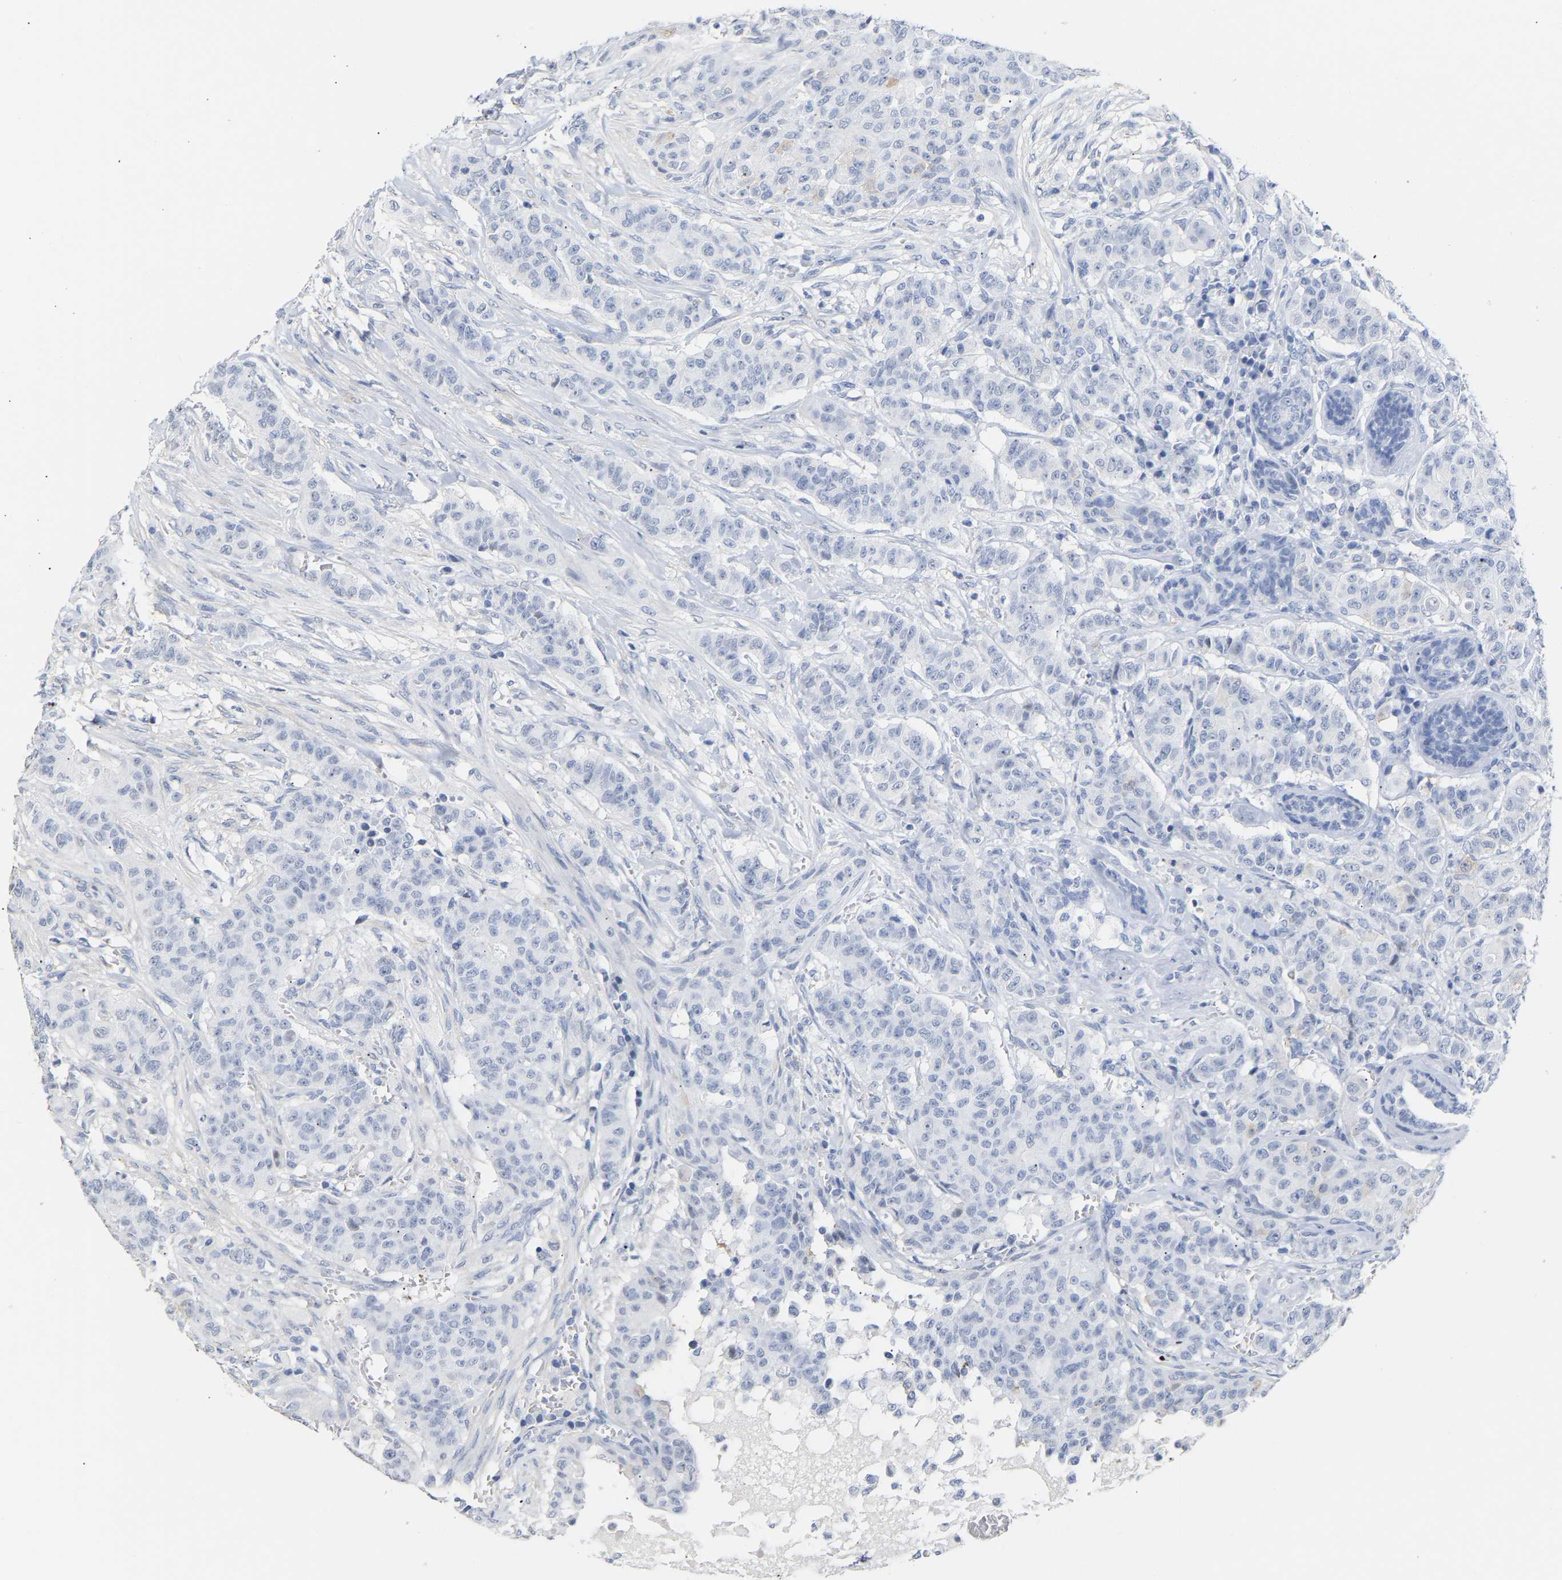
{"staining": {"intensity": "negative", "quantity": "none", "location": "none"}, "tissue": "breast cancer", "cell_type": "Tumor cells", "image_type": "cancer", "snomed": [{"axis": "morphology", "description": "Normal tissue, NOS"}, {"axis": "morphology", "description": "Duct carcinoma"}, {"axis": "topography", "description": "Breast"}], "caption": "IHC image of human breast intraductal carcinoma stained for a protein (brown), which displays no expression in tumor cells.", "gene": "AMPH", "patient": {"sex": "female", "age": 40}}